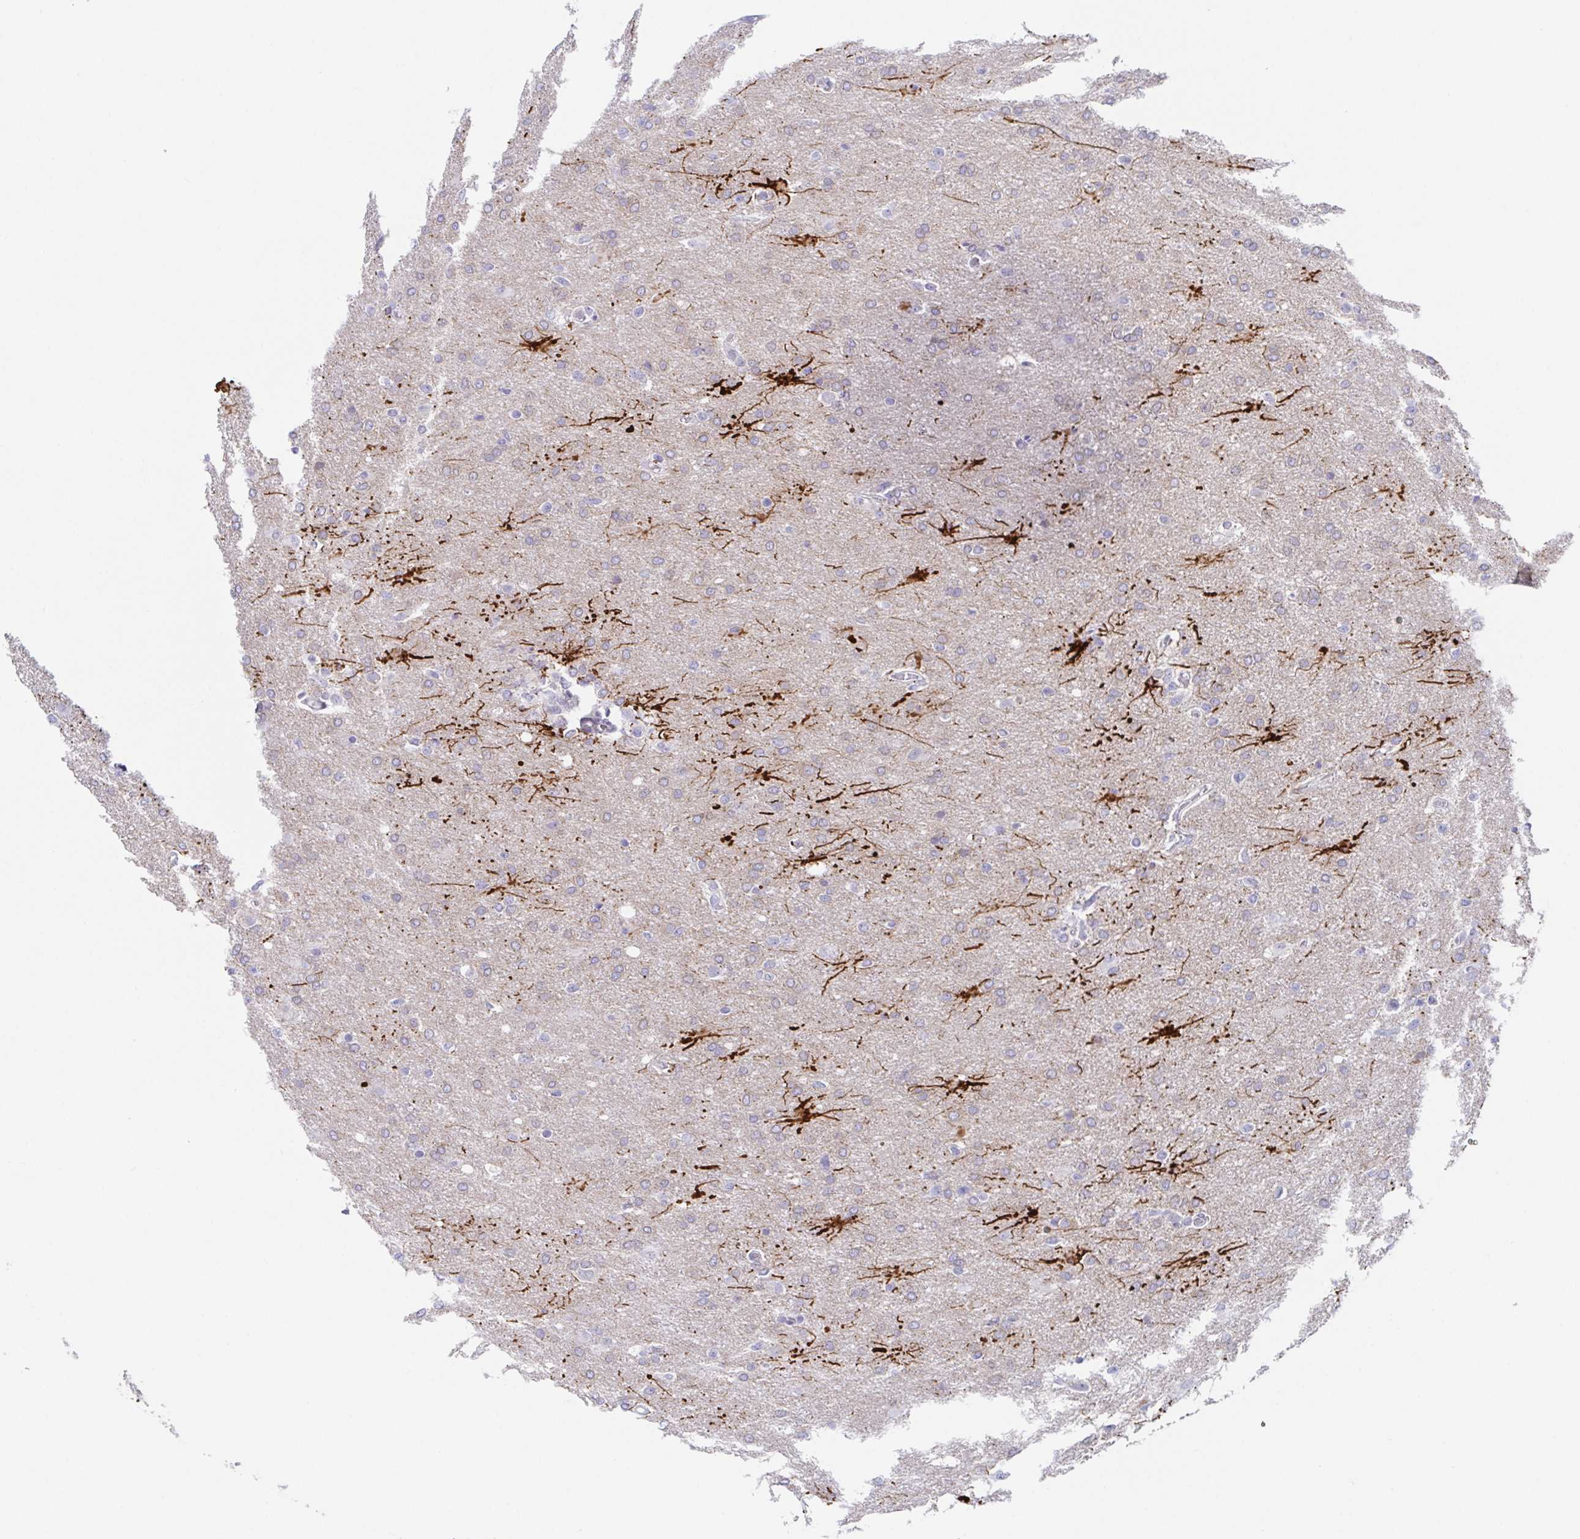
{"staining": {"intensity": "negative", "quantity": "none", "location": "none"}, "tissue": "glioma", "cell_type": "Tumor cells", "image_type": "cancer", "snomed": [{"axis": "morphology", "description": "Glioma, malignant, High grade"}, {"axis": "topography", "description": "Brain"}], "caption": "The photomicrograph demonstrates no significant expression in tumor cells of malignant high-grade glioma. (Brightfield microscopy of DAB (3,3'-diaminobenzidine) IHC at high magnification).", "gene": "HTR2A", "patient": {"sex": "male", "age": 68}}